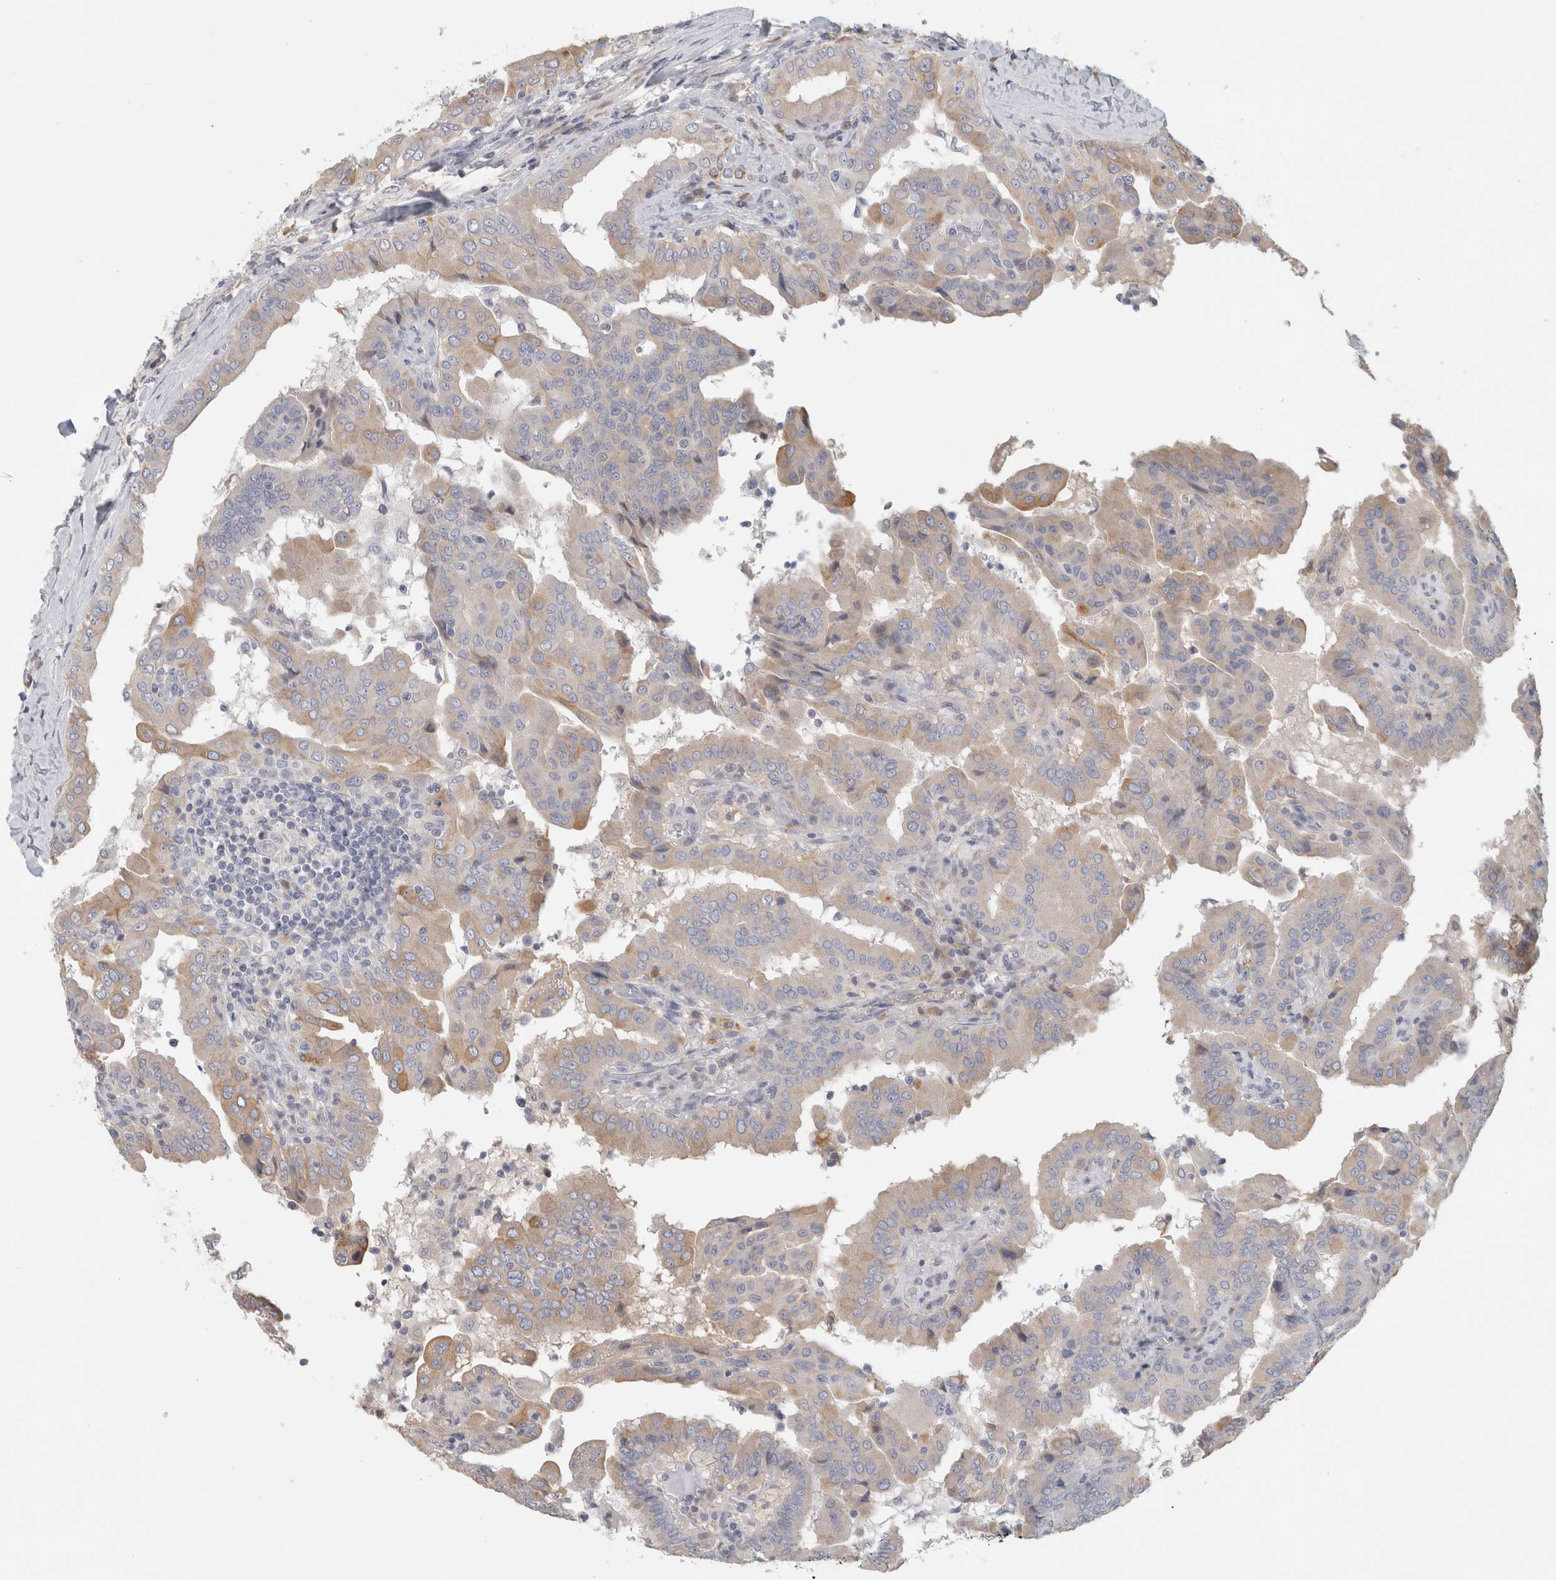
{"staining": {"intensity": "weak", "quantity": "25%-75%", "location": "cytoplasmic/membranous"}, "tissue": "thyroid cancer", "cell_type": "Tumor cells", "image_type": "cancer", "snomed": [{"axis": "morphology", "description": "Papillary adenocarcinoma, NOS"}, {"axis": "topography", "description": "Thyroid gland"}], "caption": "Protein analysis of papillary adenocarcinoma (thyroid) tissue shows weak cytoplasmic/membranous expression in approximately 25%-75% of tumor cells.", "gene": "STK31", "patient": {"sex": "male", "age": 33}}